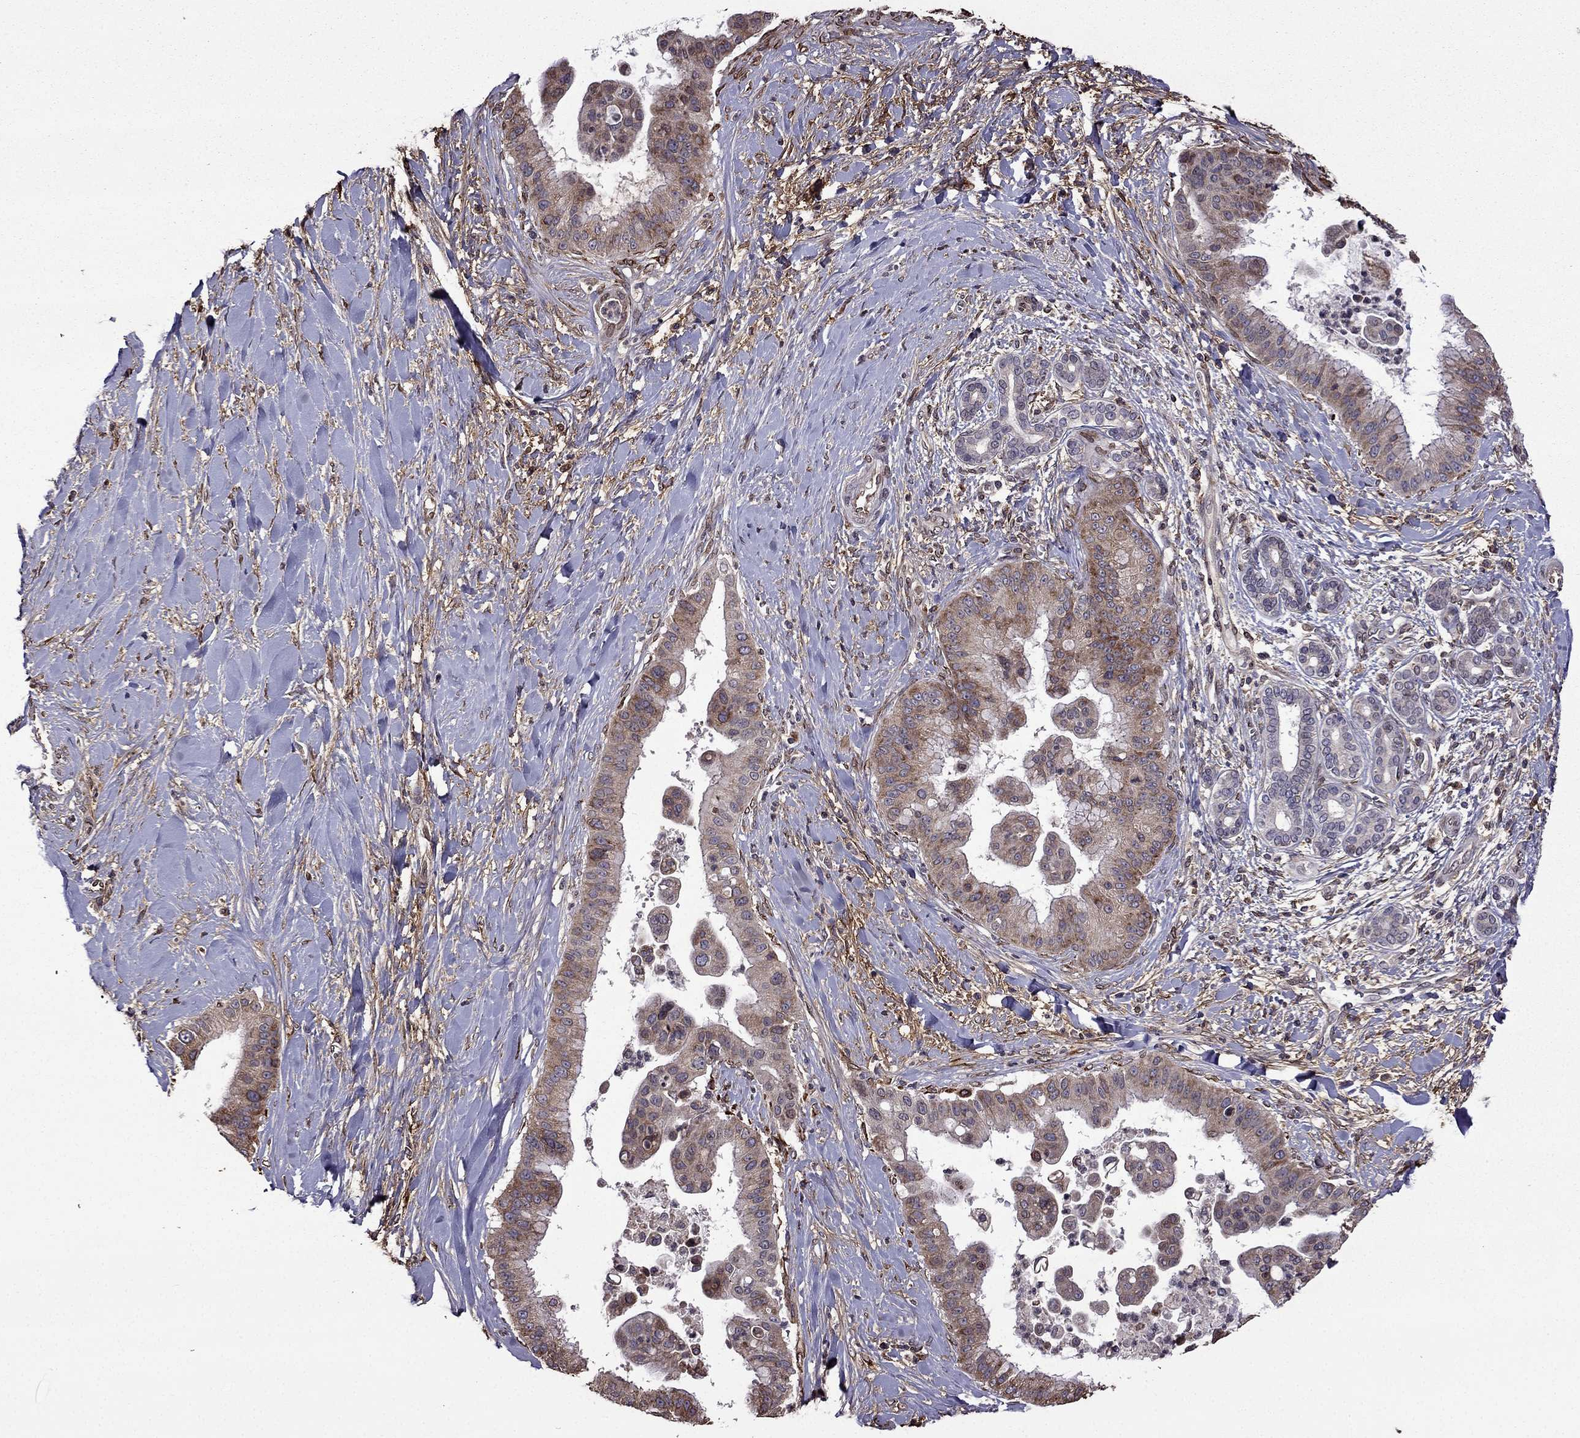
{"staining": {"intensity": "moderate", "quantity": ">75%", "location": "cytoplasmic/membranous"}, "tissue": "liver cancer", "cell_type": "Tumor cells", "image_type": "cancer", "snomed": [{"axis": "morphology", "description": "Cholangiocarcinoma"}, {"axis": "topography", "description": "Liver"}], "caption": "Moderate cytoplasmic/membranous positivity is appreciated in about >75% of tumor cells in cholangiocarcinoma (liver). (IHC, brightfield microscopy, high magnification).", "gene": "IKBIP", "patient": {"sex": "female", "age": 54}}